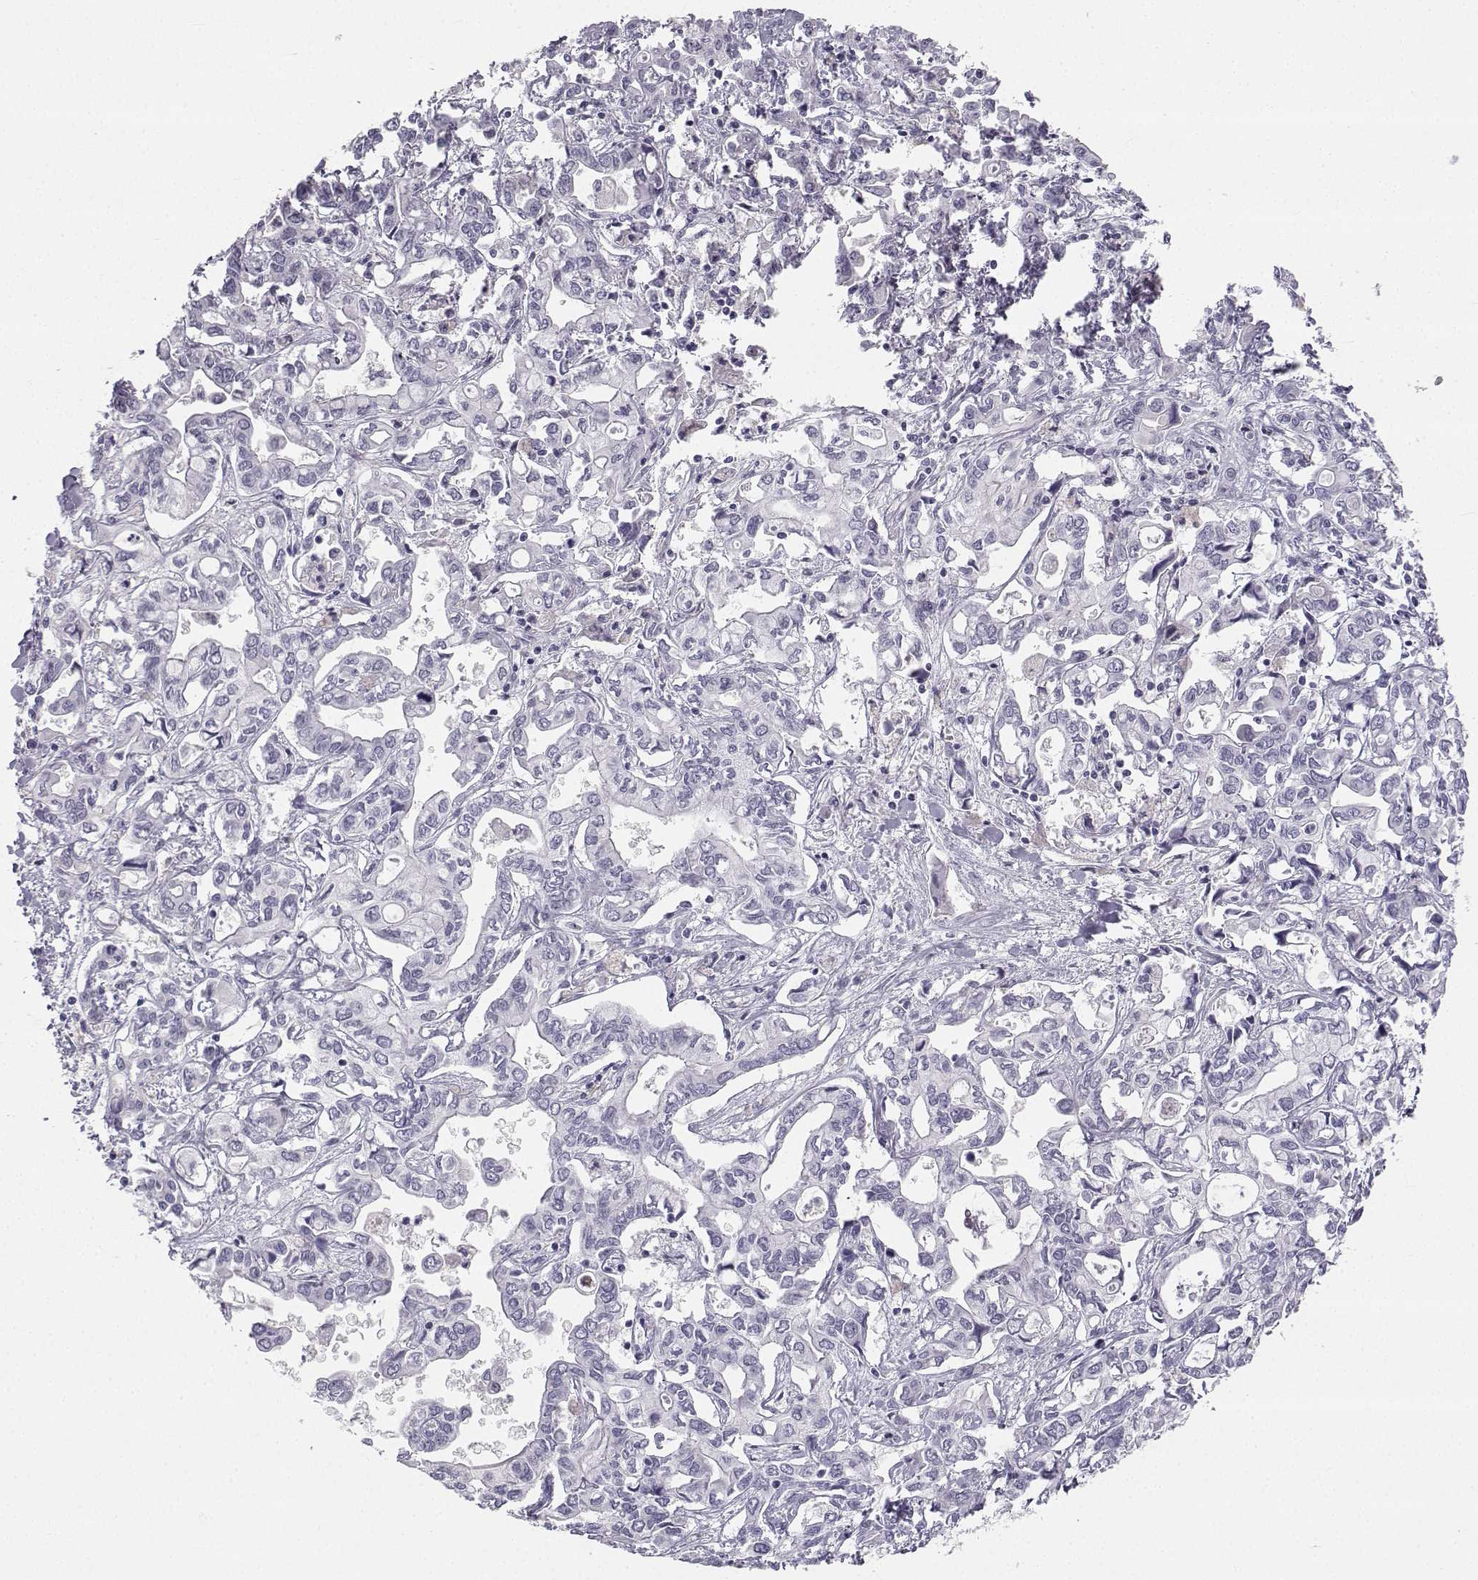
{"staining": {"intensity": "negative", "quantity": "none", "location": "none"}, "tissue": "liver cancer", "cell_type": "Tumor cells", "image_type": "cancer", "snomed": [{"axis": "morphology", "description": "Cholangiocarcinoma"}, {"axis": "topography", "description": "Liver"}], "caption": "DAB (3,3'-diaminobenzidine) immunohistochemical staining of cholangiocarcinoma (liver) demonstrates no significant staining in tumor cells.", "gene": "SYCE1", "patient": {"sex": "female", "age": 64}}